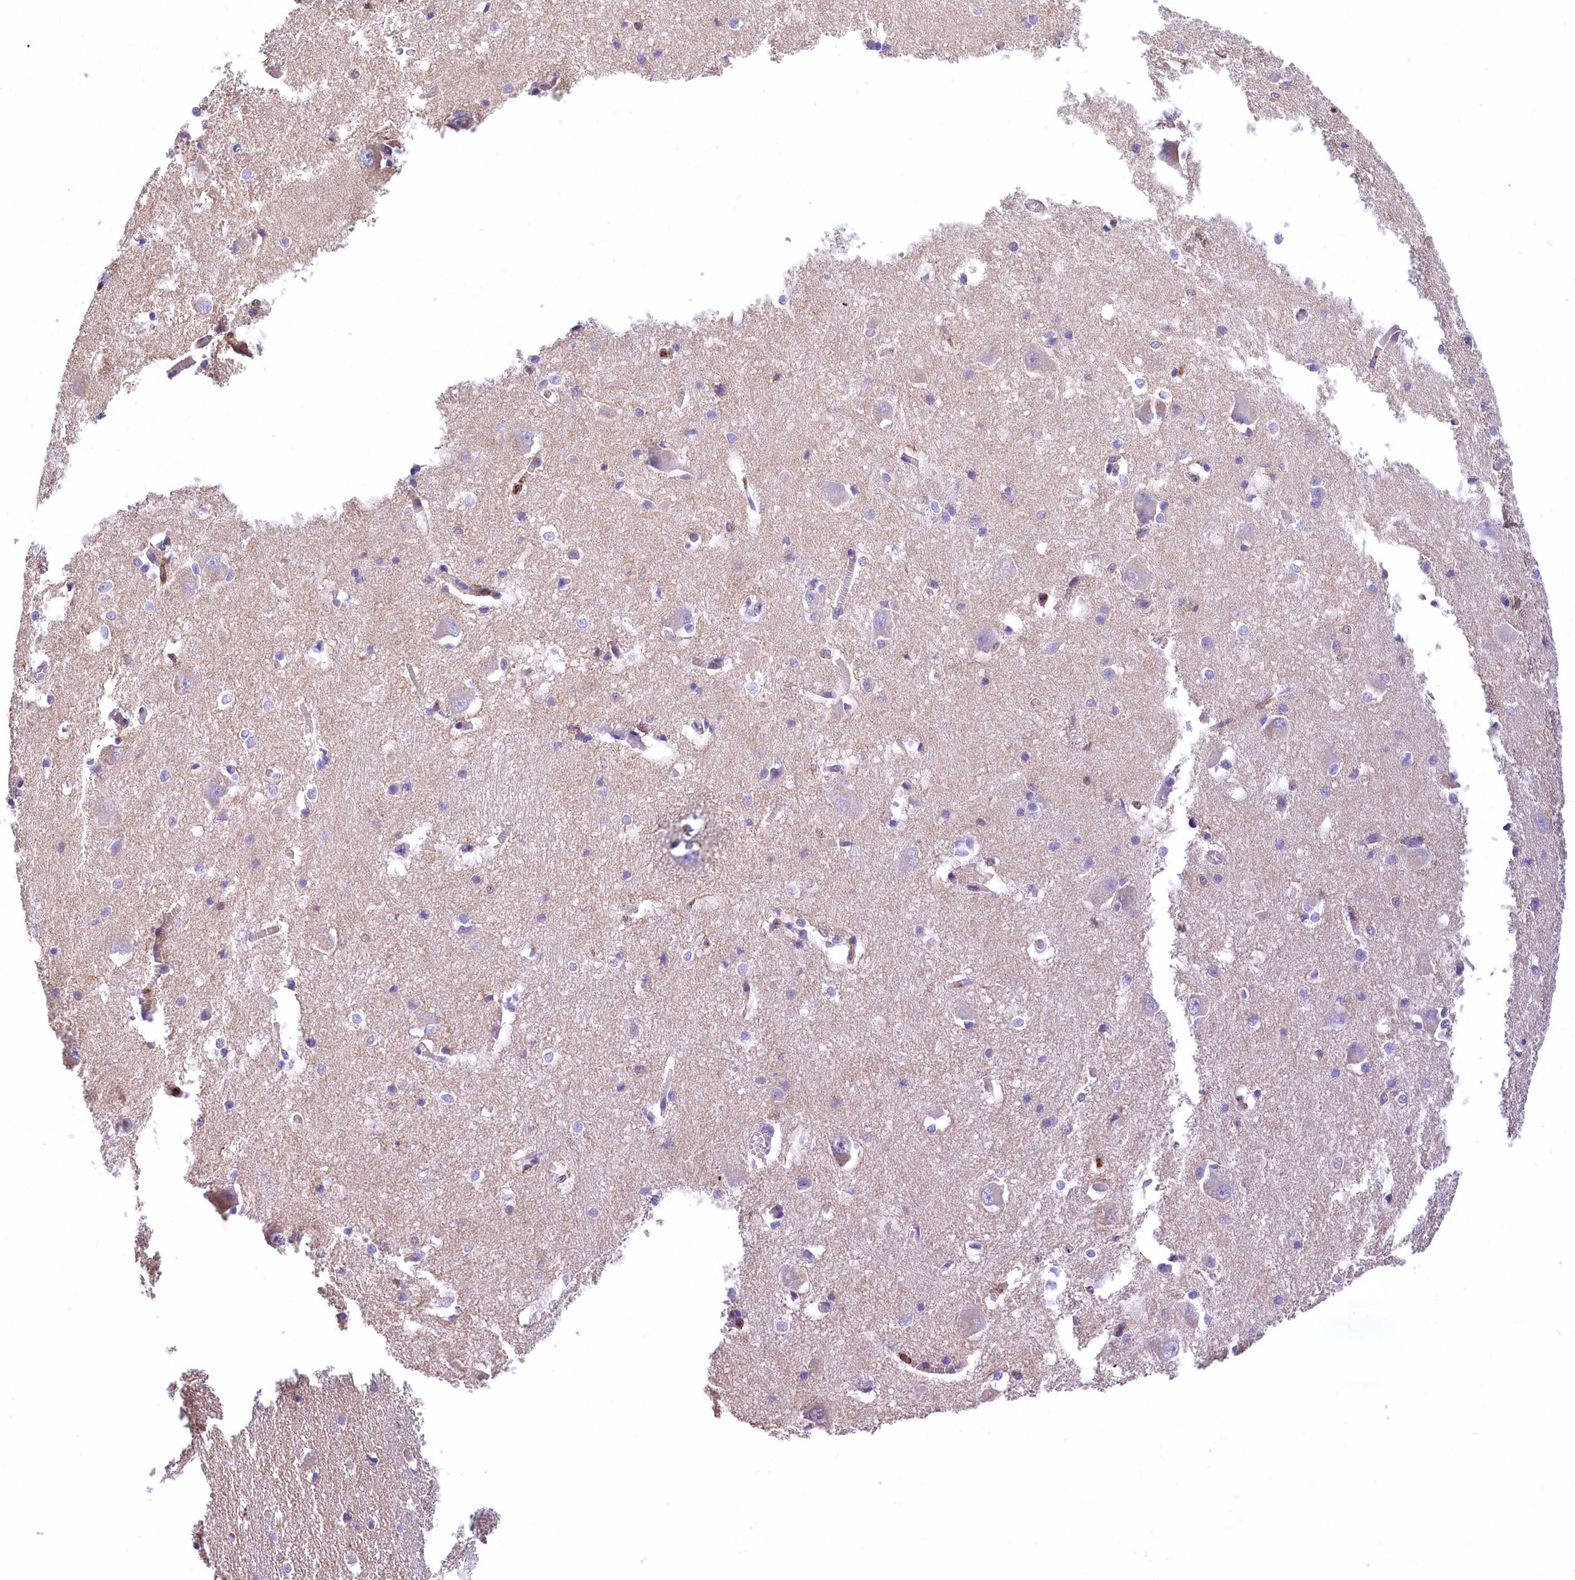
{"staining": {"intensity": "weak", "quantity": "<25%", "location": "cytoplasmic/membranous"}, "tissue": "caudate", "cell_type": "Glial cells", "image_type": "normal", "snomed": [{"axis": "morphology", "description": "Normal tissue, NOS"}, {"axis": "topography", "description": "Lateral ventricle wall"}], "caption": "Caudate was stained to show a protein in brown. There is no significant positivity in glial cells. (DAB (3,3'-diaminobenzidine) IHC, high magnification).", "gene": "DPP3", "patient": {"sex": "male", "age": 37}}